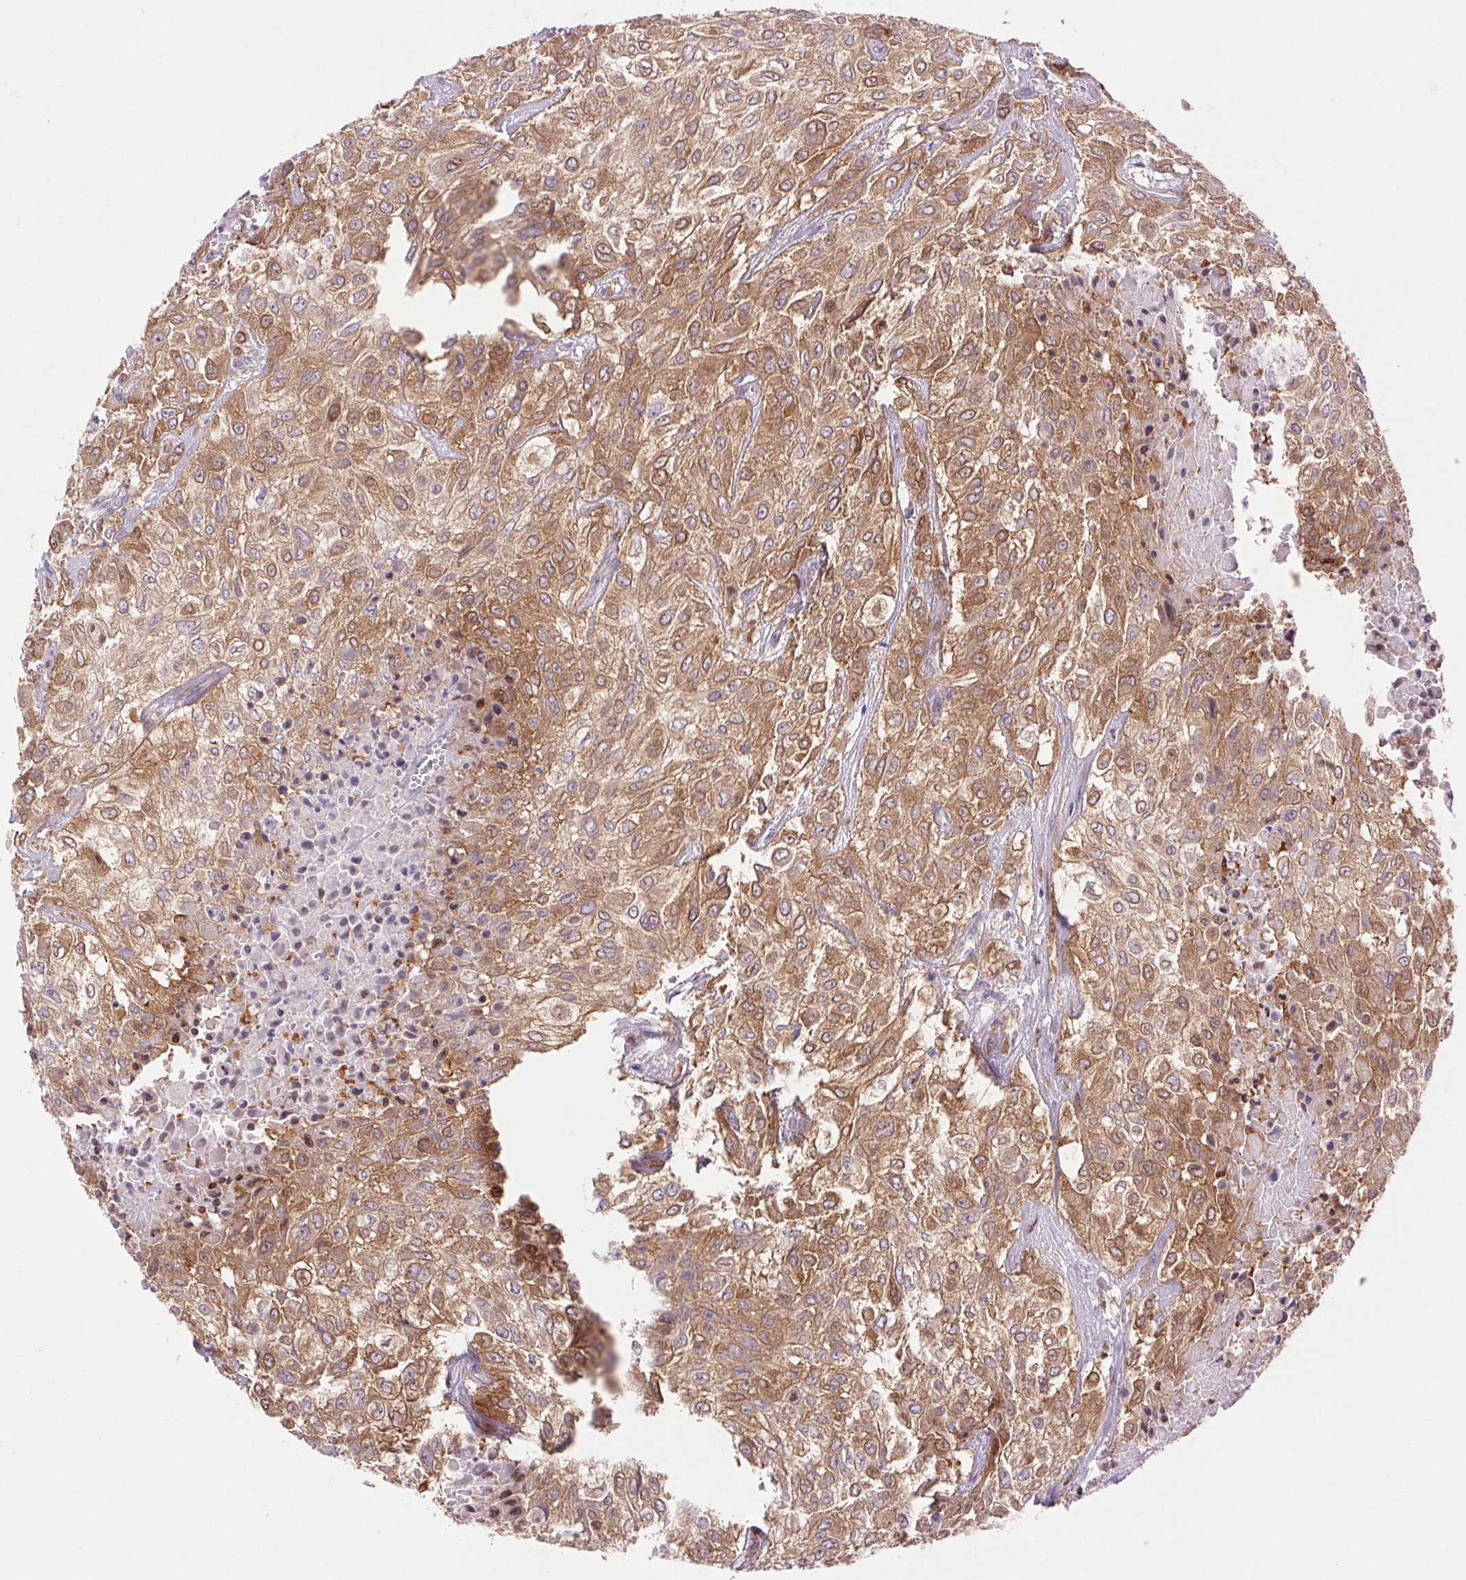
{"staining": {"intensity": "moderate", "quantity": ">75%", "location": "cytoplasmic/membranous"}, "tissue": "urothelial cancer", "cell_type": "Tumor cells", "image_type": "cancer", "snomed": [{"axis": "morphology", "description": "Urothelial carcinoma, High grade"}, {"axis": "topography", "description": "Urinary bladder"}], "caption": "Tumor cells demonstrate medium levels of moderate cytoplasmic/membranous staining in about >75% of cells in human high-grade urothelial carcinoma. Nuclei are stained in blue.", "gene": "SOWAHC", "patient": {"sex": "male", "age": 57}}